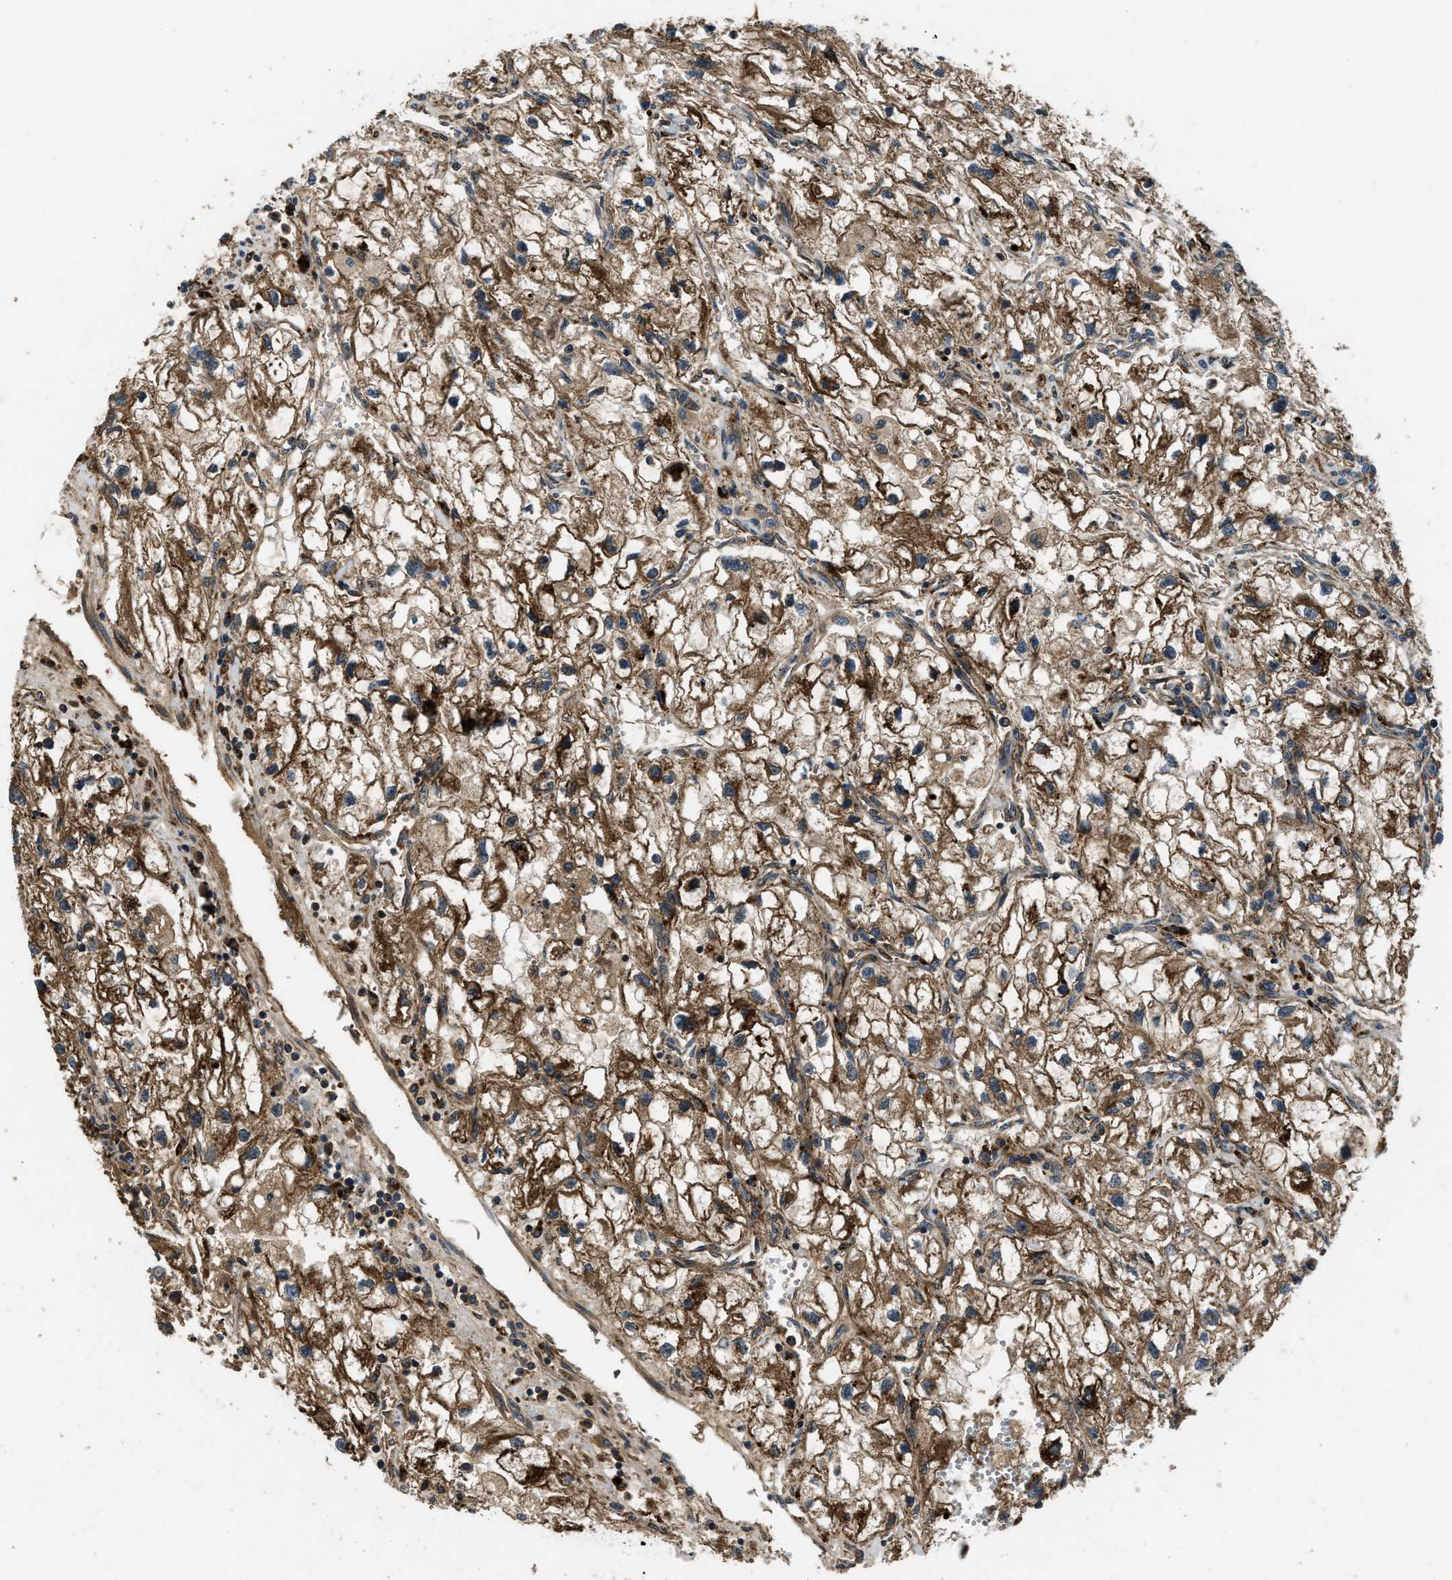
{"staining": {"intensity": "moderate", "quantity": ">75%", "location": "cytoplasmic/membranous"}, "tissue": "renal cancer", "cell_type": "Tumor cells", "image_type": "cancer", "snomed": [{"axis": "morphology", "description": "Adenocarcinoma, NOS"}, {"axis": "topography", "description": "Kidney"}], "caption": "Immunohistochemistry image of neoplastic tissue: human renal cancer stained using IHC shows medium levels of moderate protein expression localized specifically in the cytoplasmic/membranous of tumor cells, appearing as a cytoplasmic/membranous brown color.", "gene": "GGH", "patient": {"sex": "female", "age": 70}}